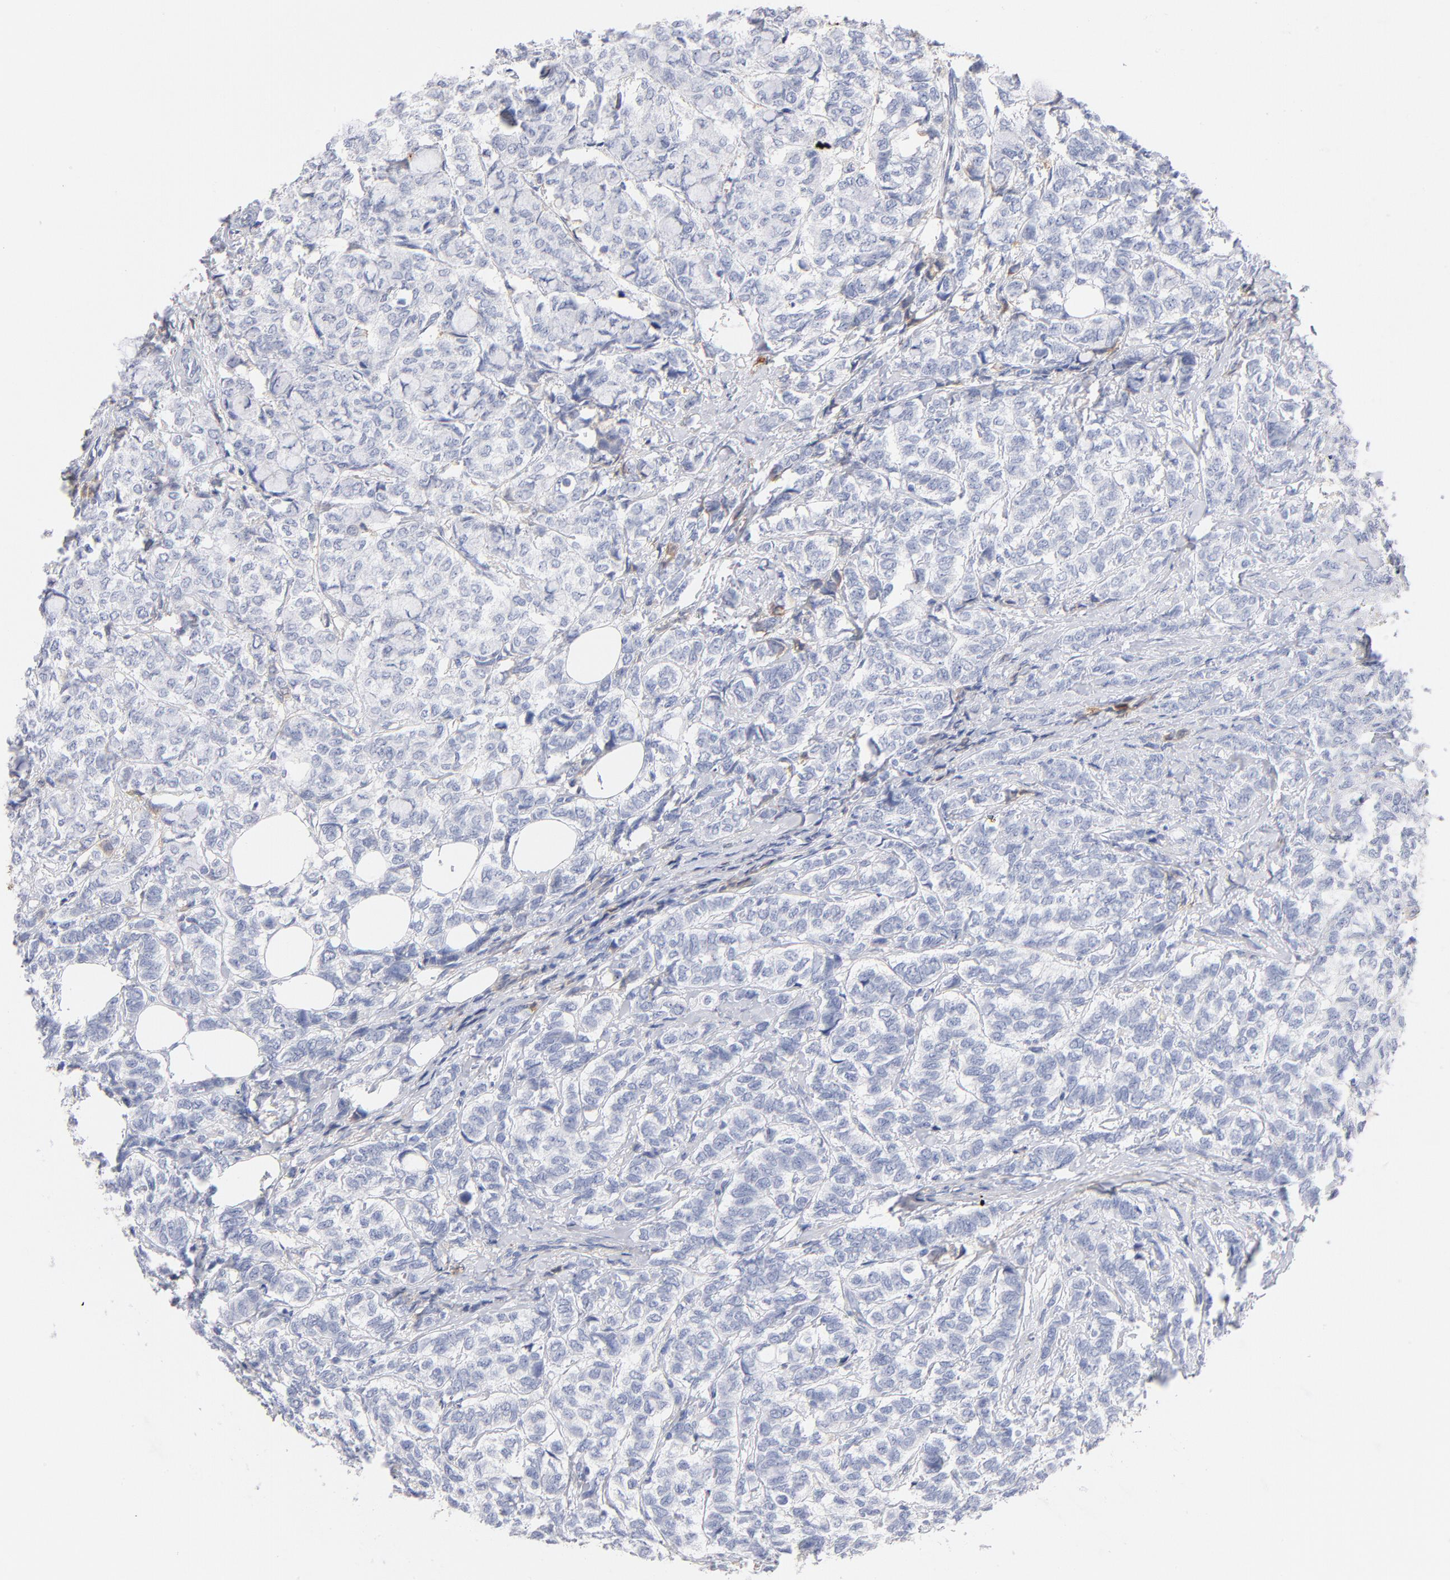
{"staining": {"intensity": "negative", "quantity": "none", "location": "none"}, "tissue": "breast cancer", "cell_type": "Tumor cells", "image_type": "cancer", "snomed": [{"axis": "morphology", "description": "Lobular carcinoma"}, {"axis": "topography", "description": "Breast"}], "caption": "DAB (3,3'-diaminobenzidine) immunohistochemical staining of breast lobular carcinoma shows no significant positivity in tumor cells.", "gene": "C3", "patient": {"sex": "female", "age": 60}}